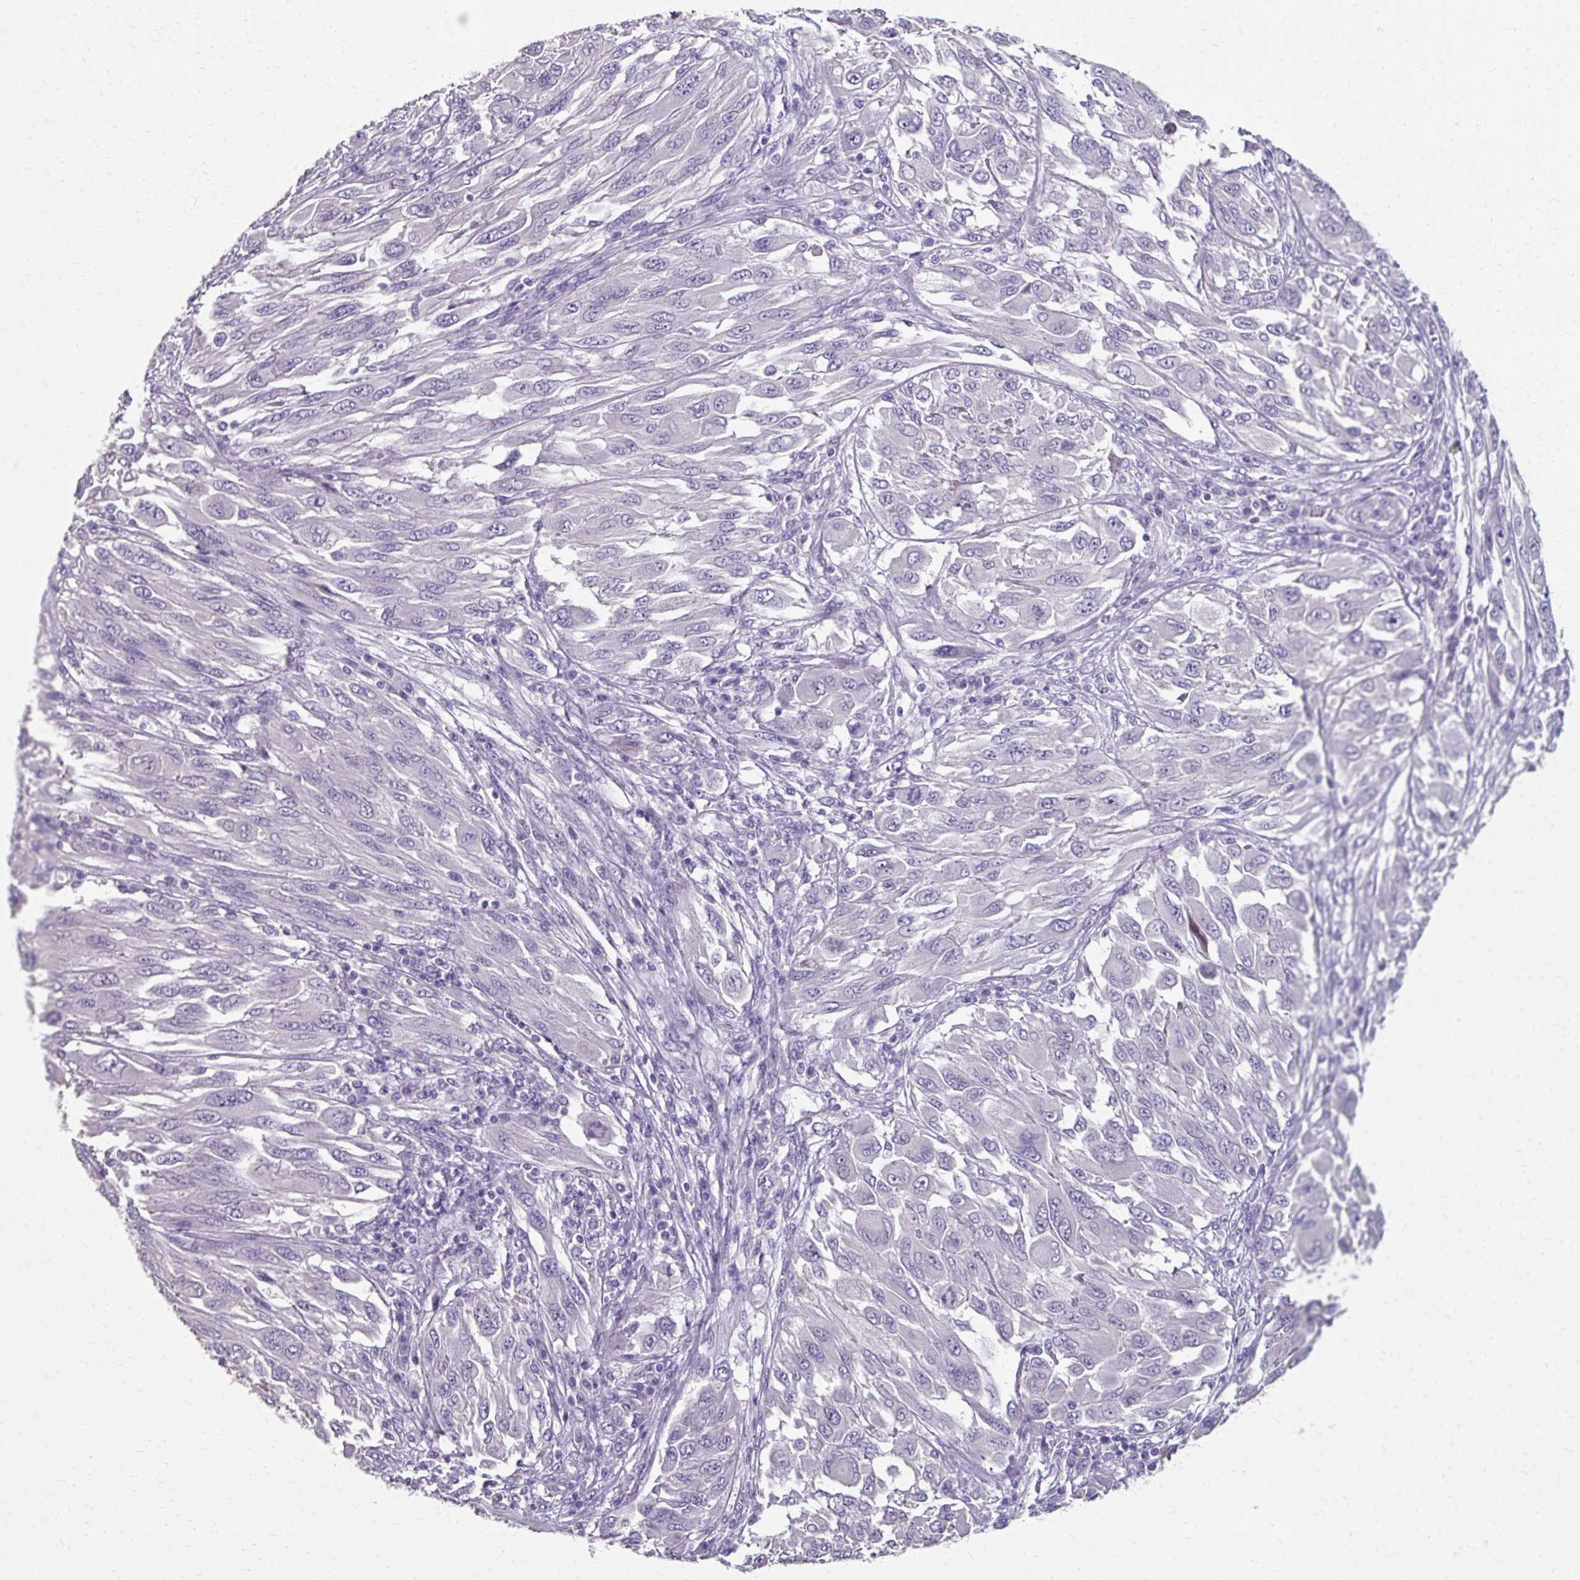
{"staining": {"intensity": "negative", "quantity": "none", "location": "none"}, "tissue": "melanoma", "cell_type": "Tumor cells", "image_type": "cancer", "snomed": [{"axis": "morphology", "description": "Malignant melanoma, NOS"}, {"axis": "topography", "description": "Skin"}], "caption": "Tumor cells are negative for brown protein staining in malignant melanoma. The staining was performed using DAB (3,3'-diaminobenzidine) to visualize the protein expression in brown, while the nuclei were stained in blue with hematoxylin (Magnification: 20x).", "gene": "KLHL24", "patient": {"sex": "female", "age": 91}}